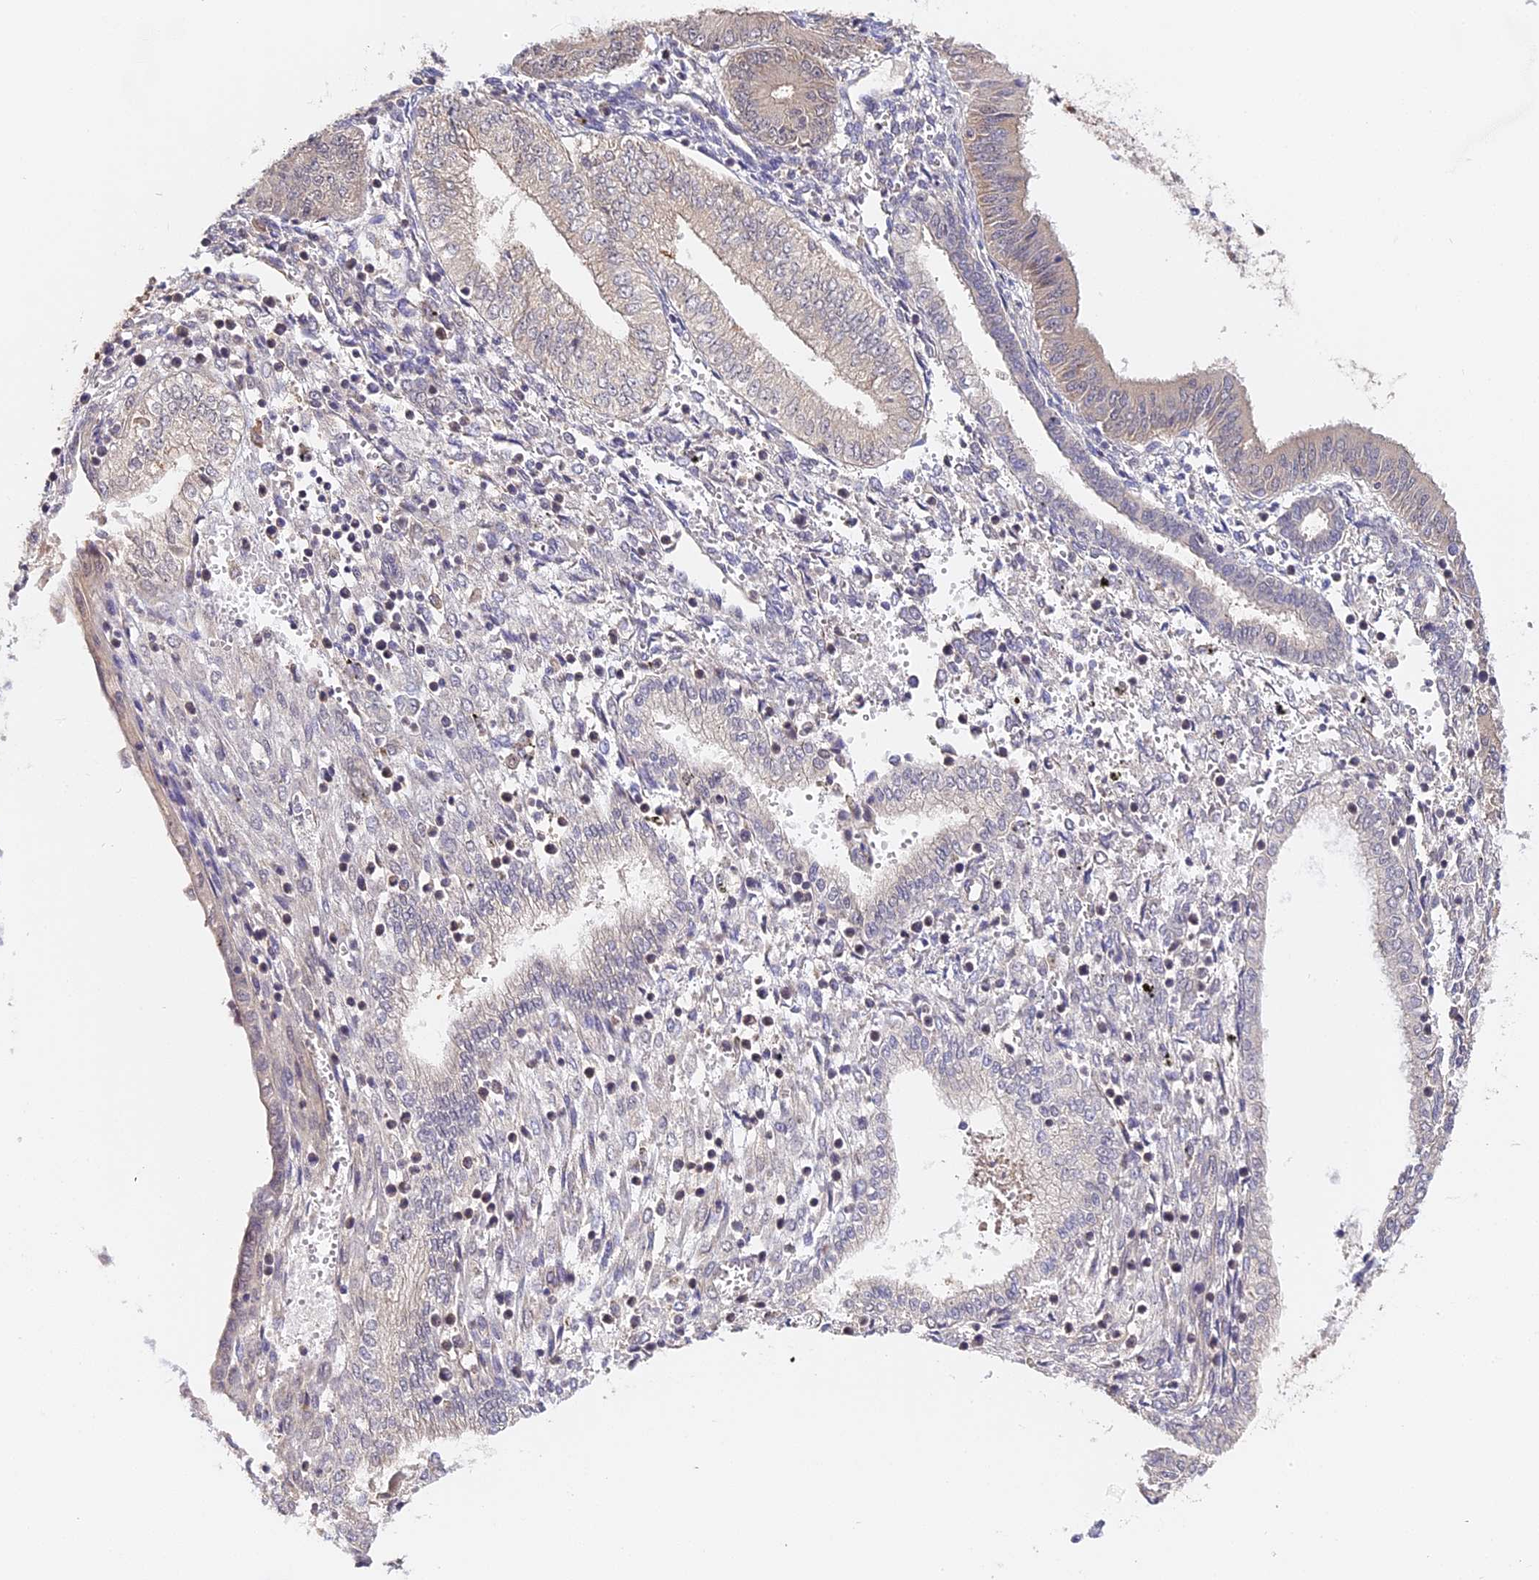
{"staining": {"intensity": "negative", "quantity": "none", "location": "none"}, "tissue": "endometrial cancer", "cell_type": "Tumor cells", "image_type": "cancer", "snomed": [{"axis": "morphology", "description": "Adenocarcinoma, NOS"}, {"axis": "topography", "description": "Endometrium"}], "caption": "Endometrial cancer (adenocarcinoma) was stained to show a protein in brown. There is no significant expression in tumor cells.", "gene": "IMPACT", "patient": {"sex": "female", "age": 53}}